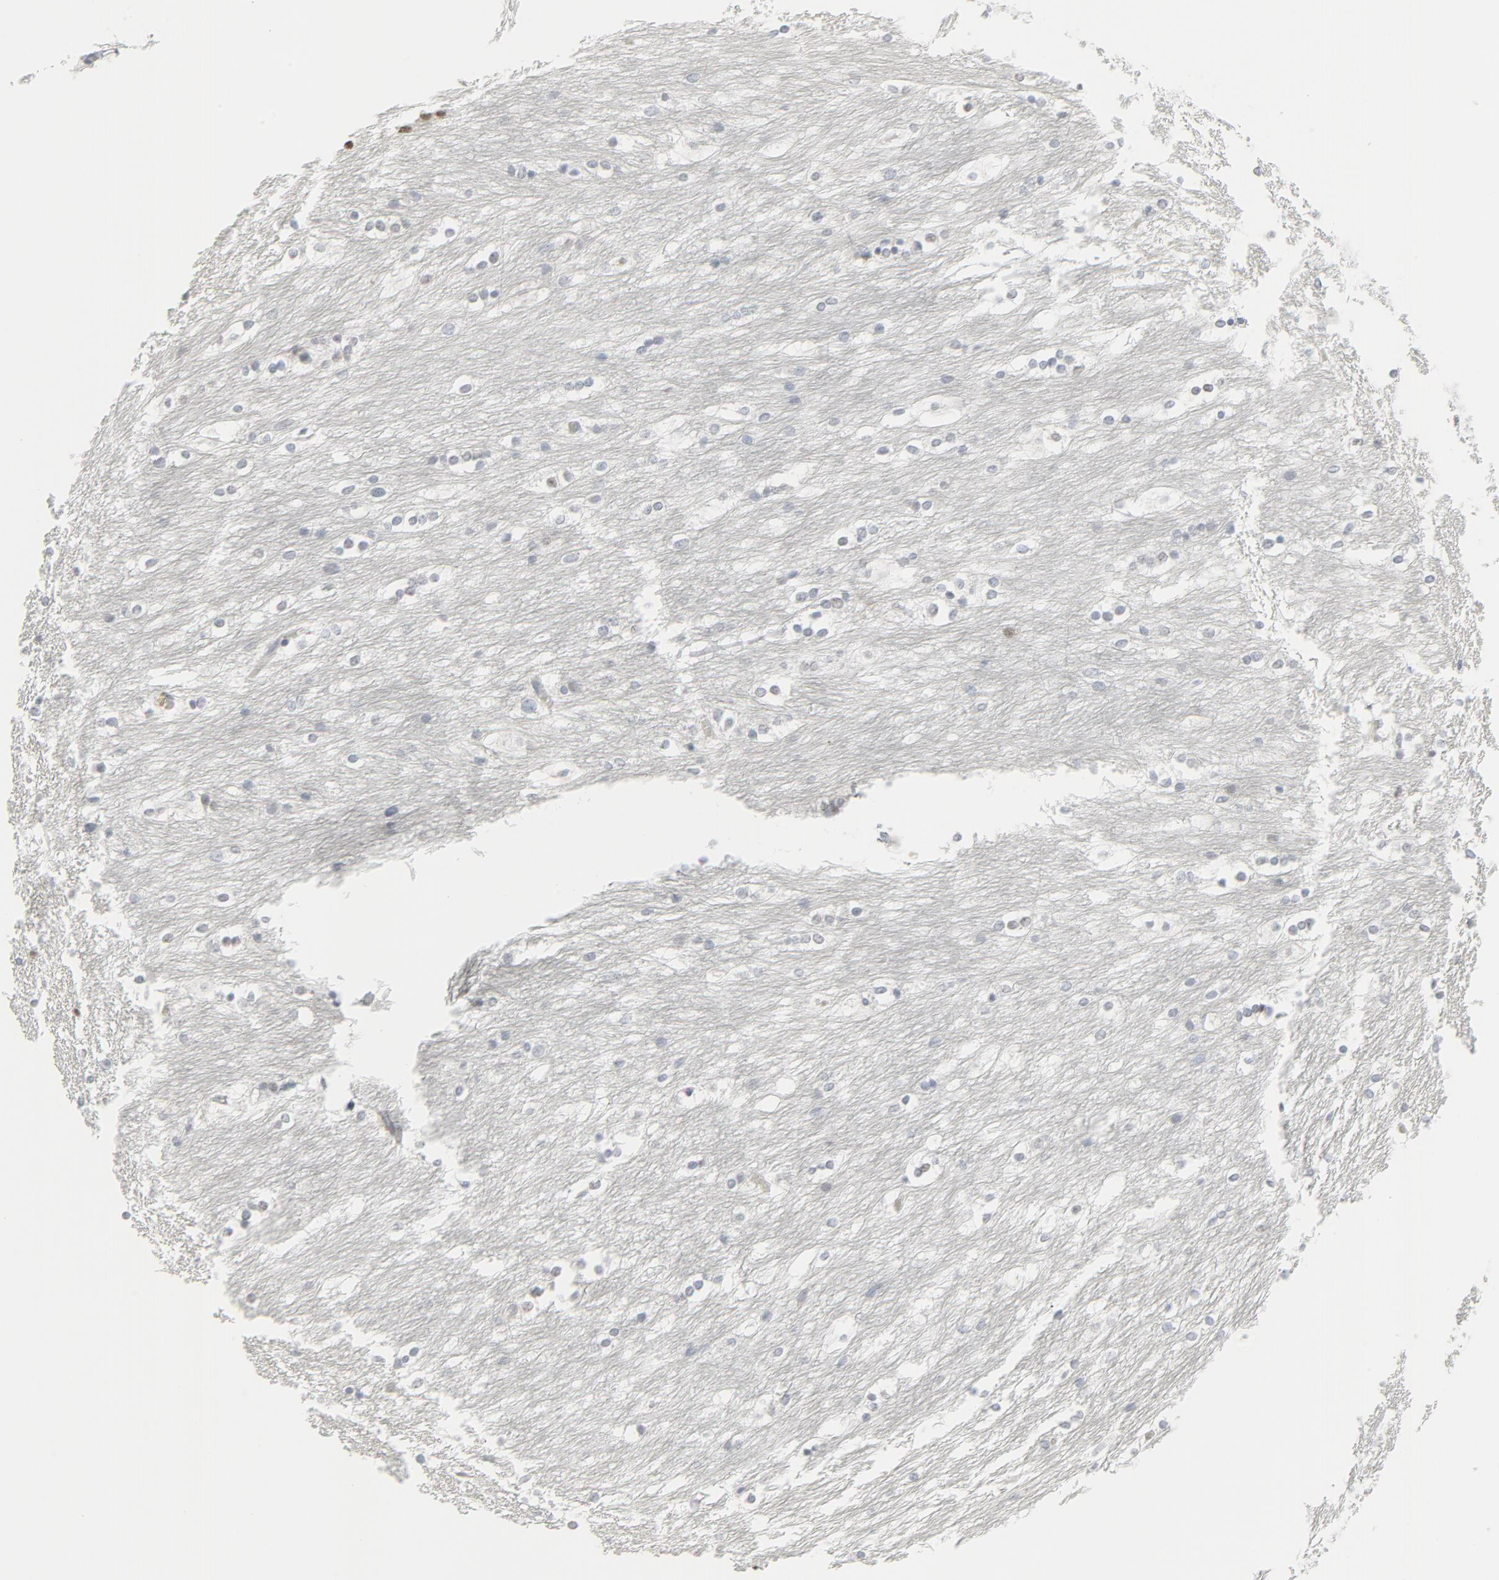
{"staining": {"intensity": "negative", "quantity": "none", "location": "none"}, "tissue": "caudate", "cell_type": "Glial cells", "image_type": "normal", "snomed": [{"axis": "morphology", "description": "Normal tissue, NOS"}, {"axis": "topography", "description": "Lateral ventricle wall"}], "caption": "Caudate stained for a protein using immunohistochemistry (IHC) reveals no staining glial cells.", "gene": "MITF", "patient": {"sex": "female", "age": 19}}